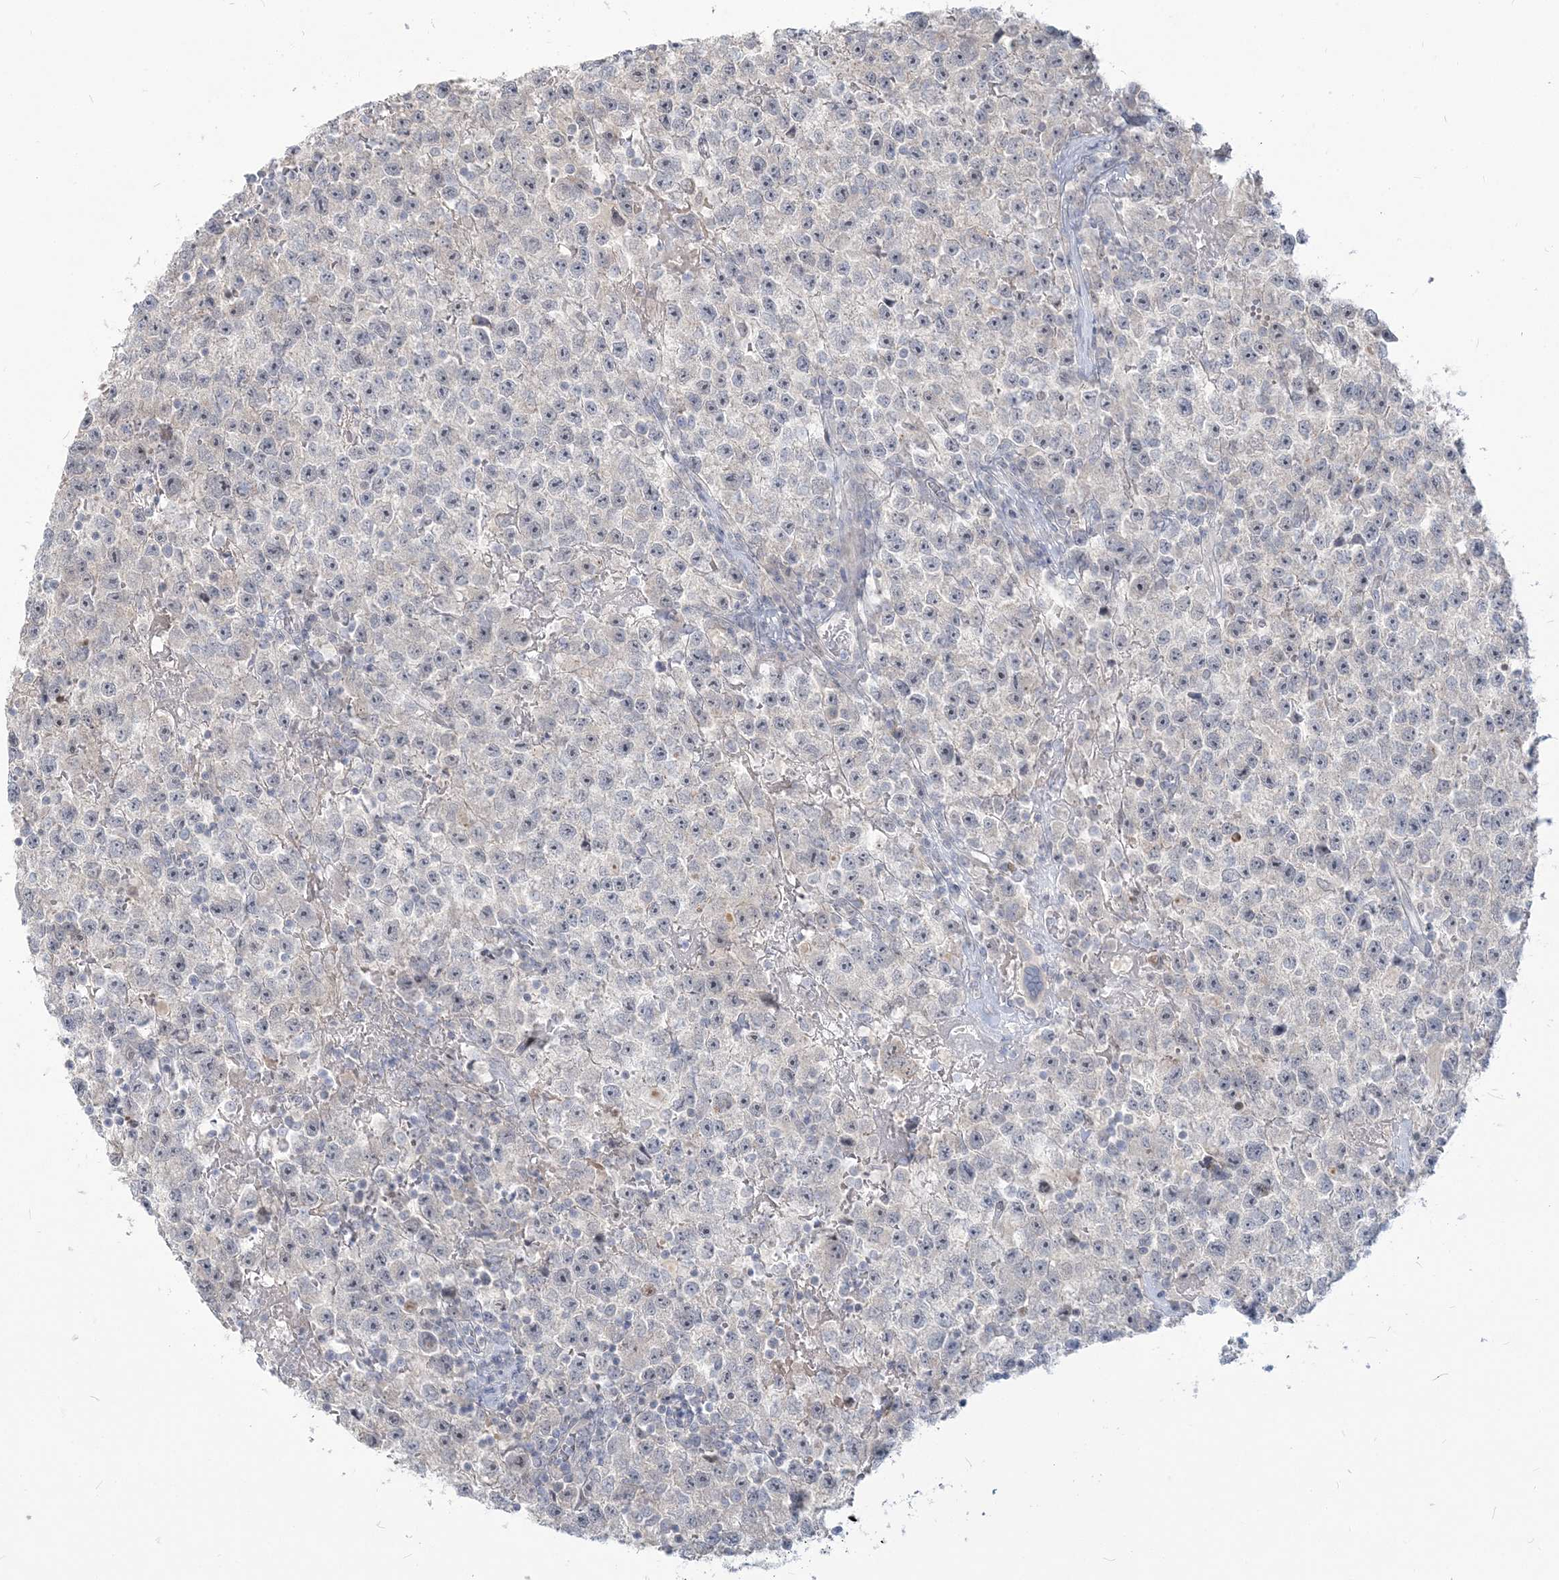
{"staining": {"intensity": "negative", "quantity": "none", "location": "none"}, "tissue": "testis cancer", "cell_type": "Tumor cells", "image_type": "cancer", "snomed": [{"axis": "morphology", "description": "Seminoma, NOS"}, {"axis": "topography", "description": "Testis"}], "caption": "Immunohistochemistry of testis cancer (seminoma) demonstrates no positivity in tumor cells.", "gene": "SDAD1", "patient": {"sex": "male", "age": 22}}